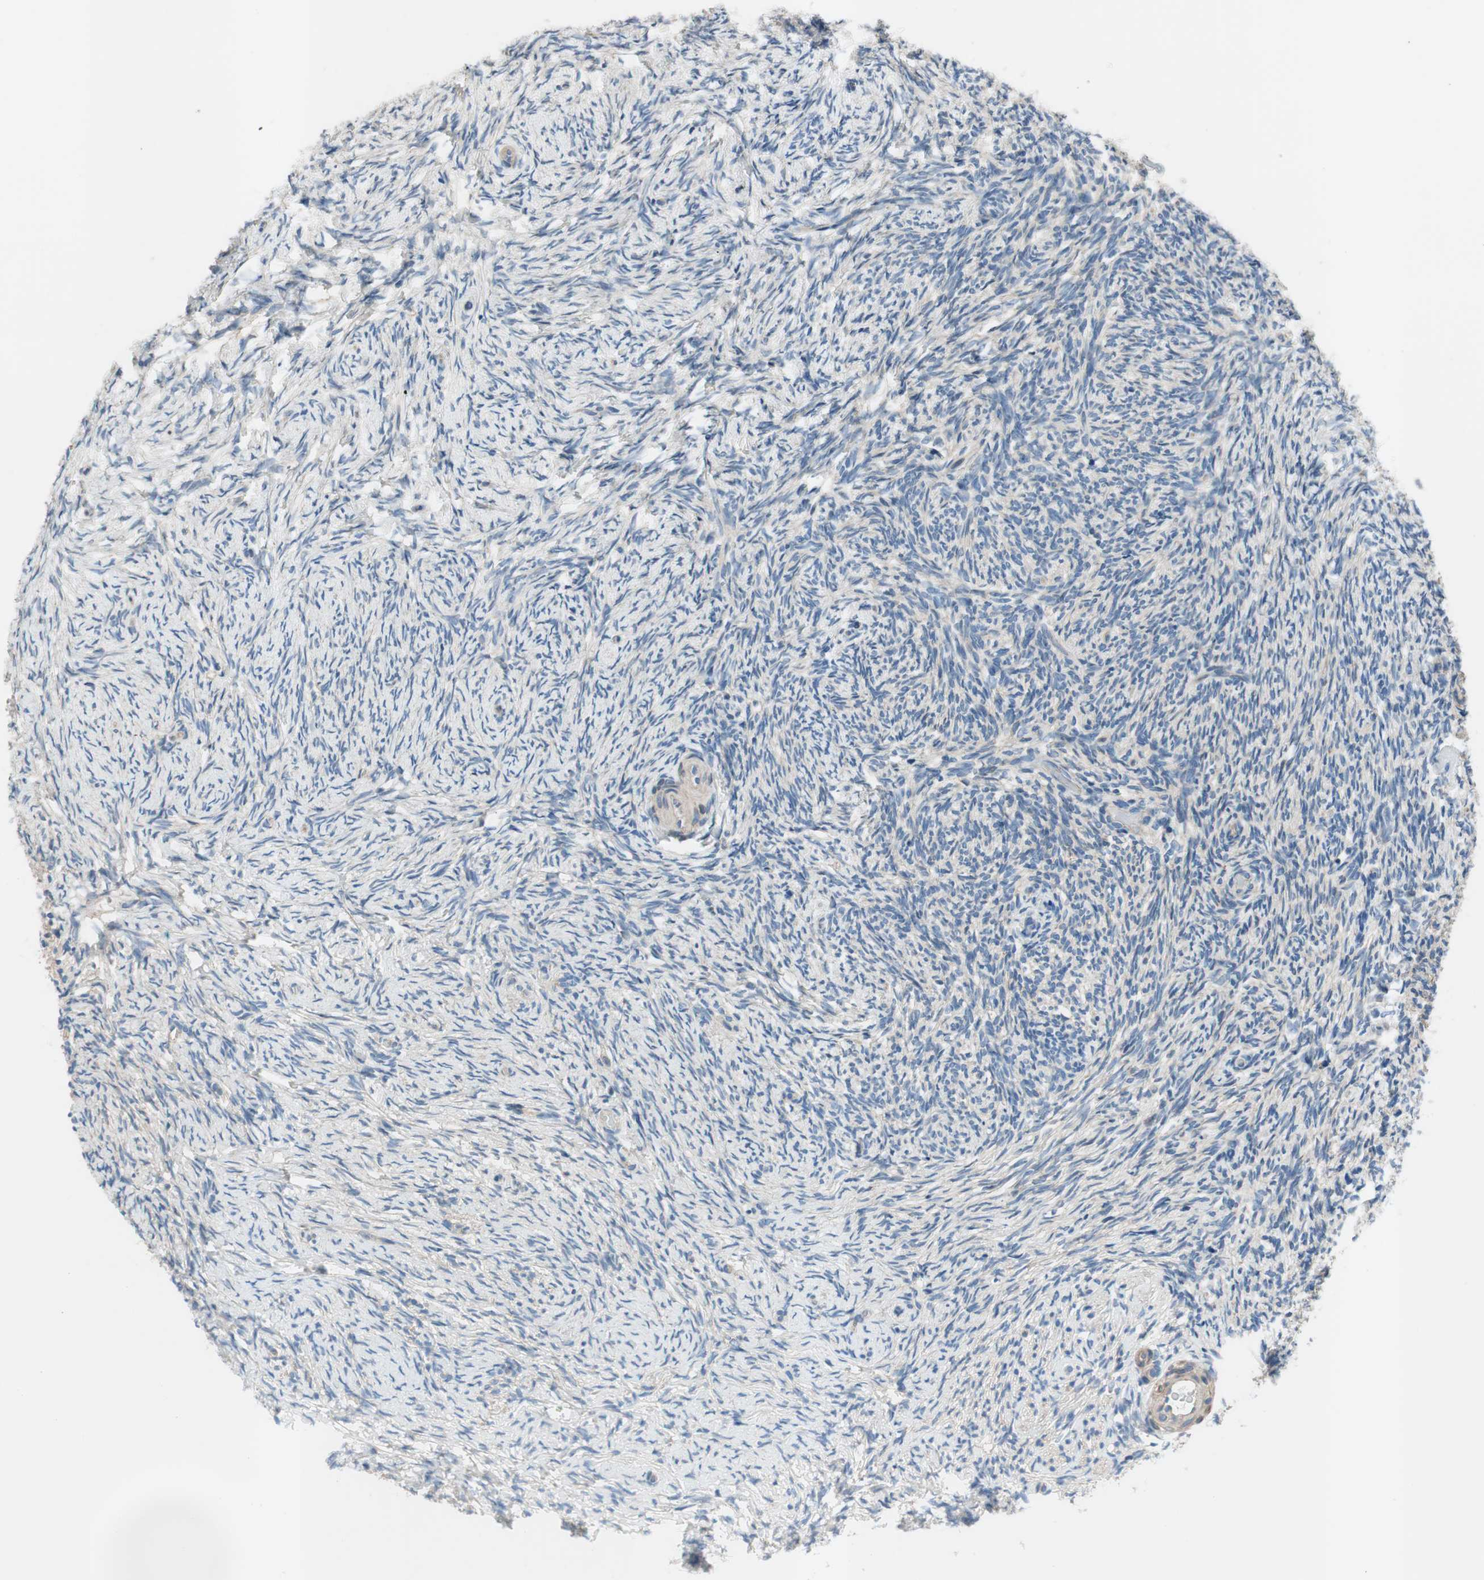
{"staining": {"intensity": "negative", "quantity": "none", "location": "none"}, "tissue": "ovary", "cell_type": "Ovarian stroma cells", "image_type": "normal", "snomed": [{"axis": "morphology", "description": "Normal tissue, NOS"}, {"axis": "topography", "description": "Ovary"}], "caption": "This is an immunohistochemistry (IHC) micrograph of normal ovary. There is no expression in ovarian stroma cells.", "gene": "CALML3", "patient": {"sex": "female", "age": 60}}